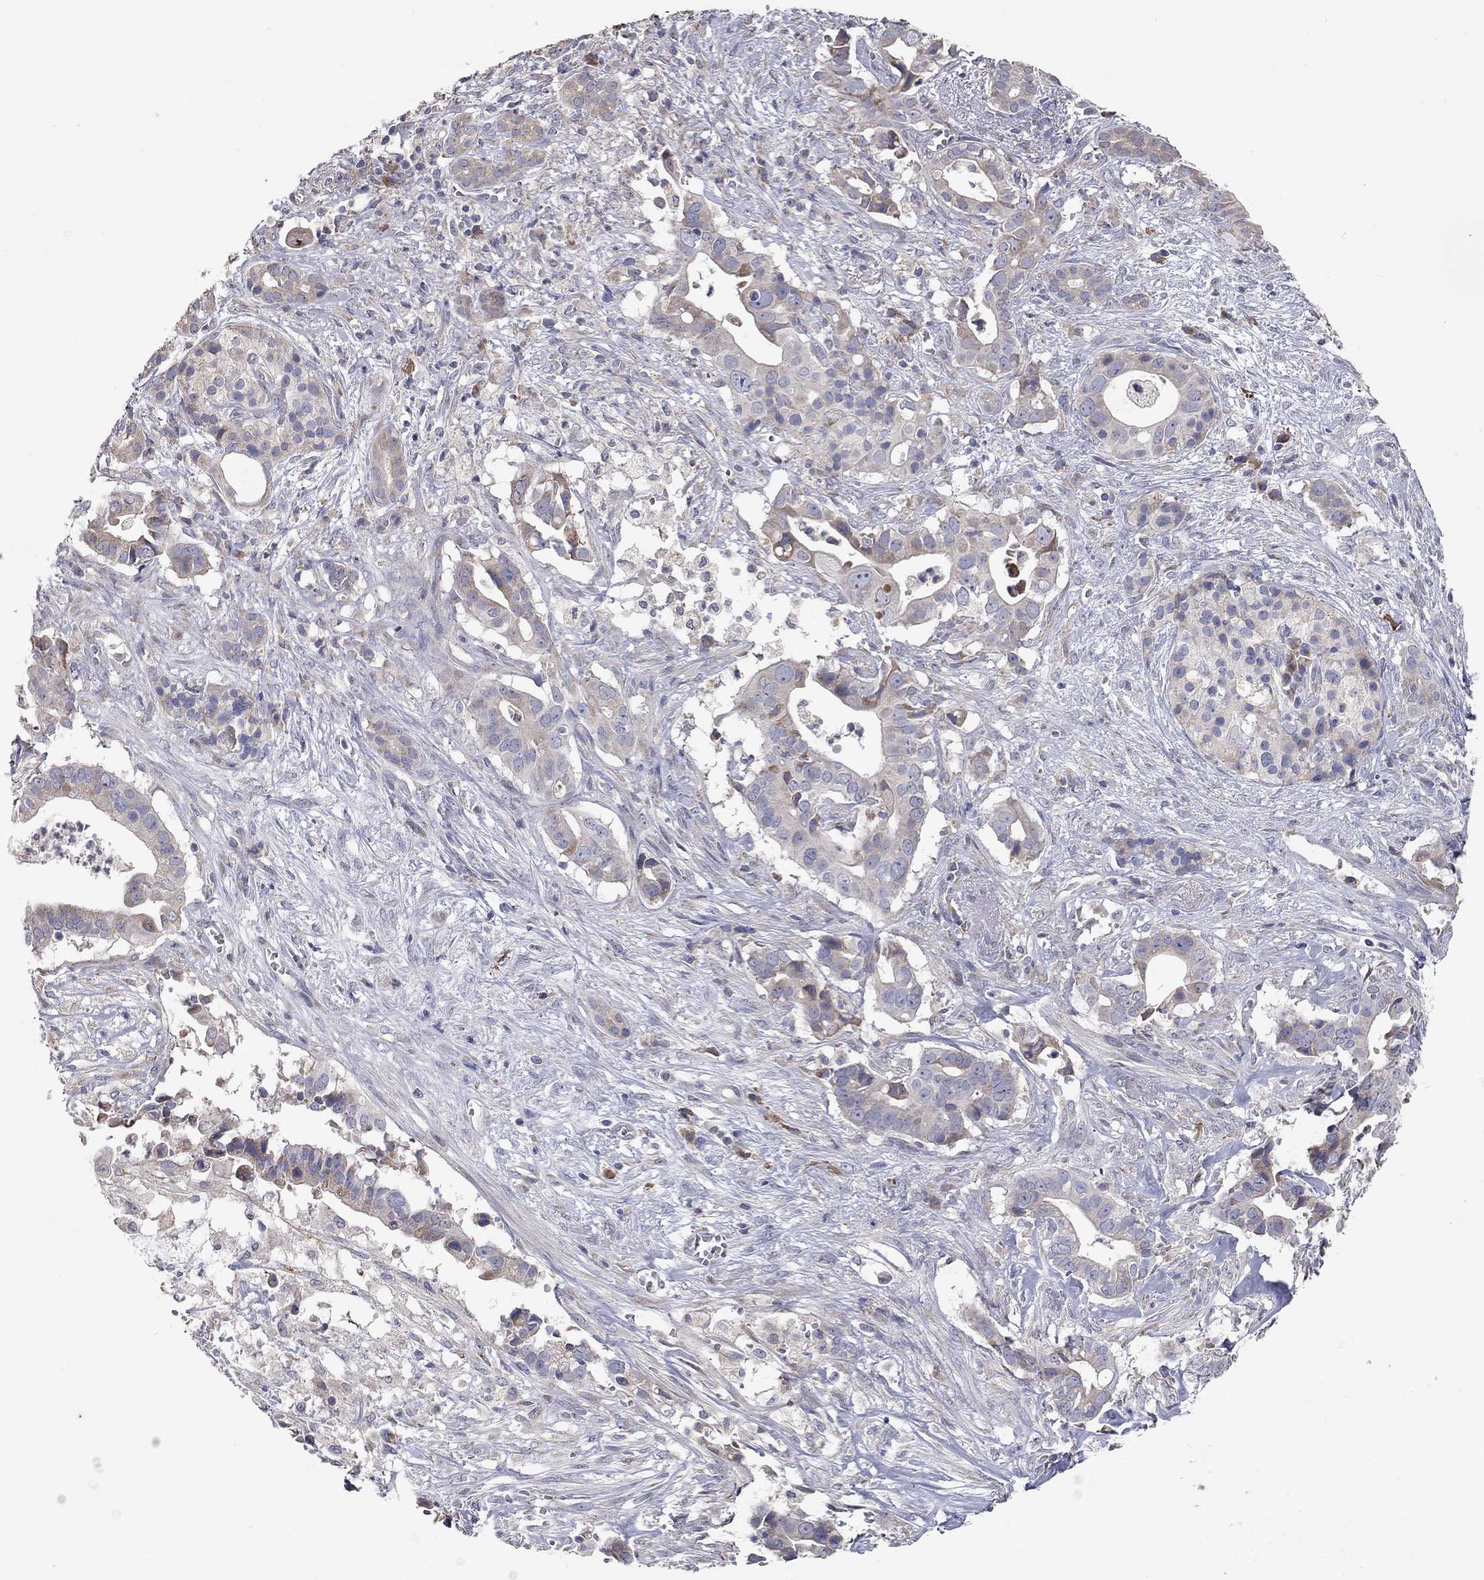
{"staining": {"intensity": "weak", "quantity": "<25%", "location": "cytoplasmic/membranous"}, "tissue": "pancreatic cancer", "cell_type": "Tumor cells", "image_type": "cancer", "snomed": [{"axis": "morphology", "description": "Adenocarcinoma, NOS"}, {"axis": "topography", "description": "Pancreas"}], "caption": "Human pancreatic cancer (adenocarcinoma) stained for a protein using IHC demonstrates no expression in tumor cells.", "gene": "XAGE2", "patient": {"sex": "male", "age": 61}}